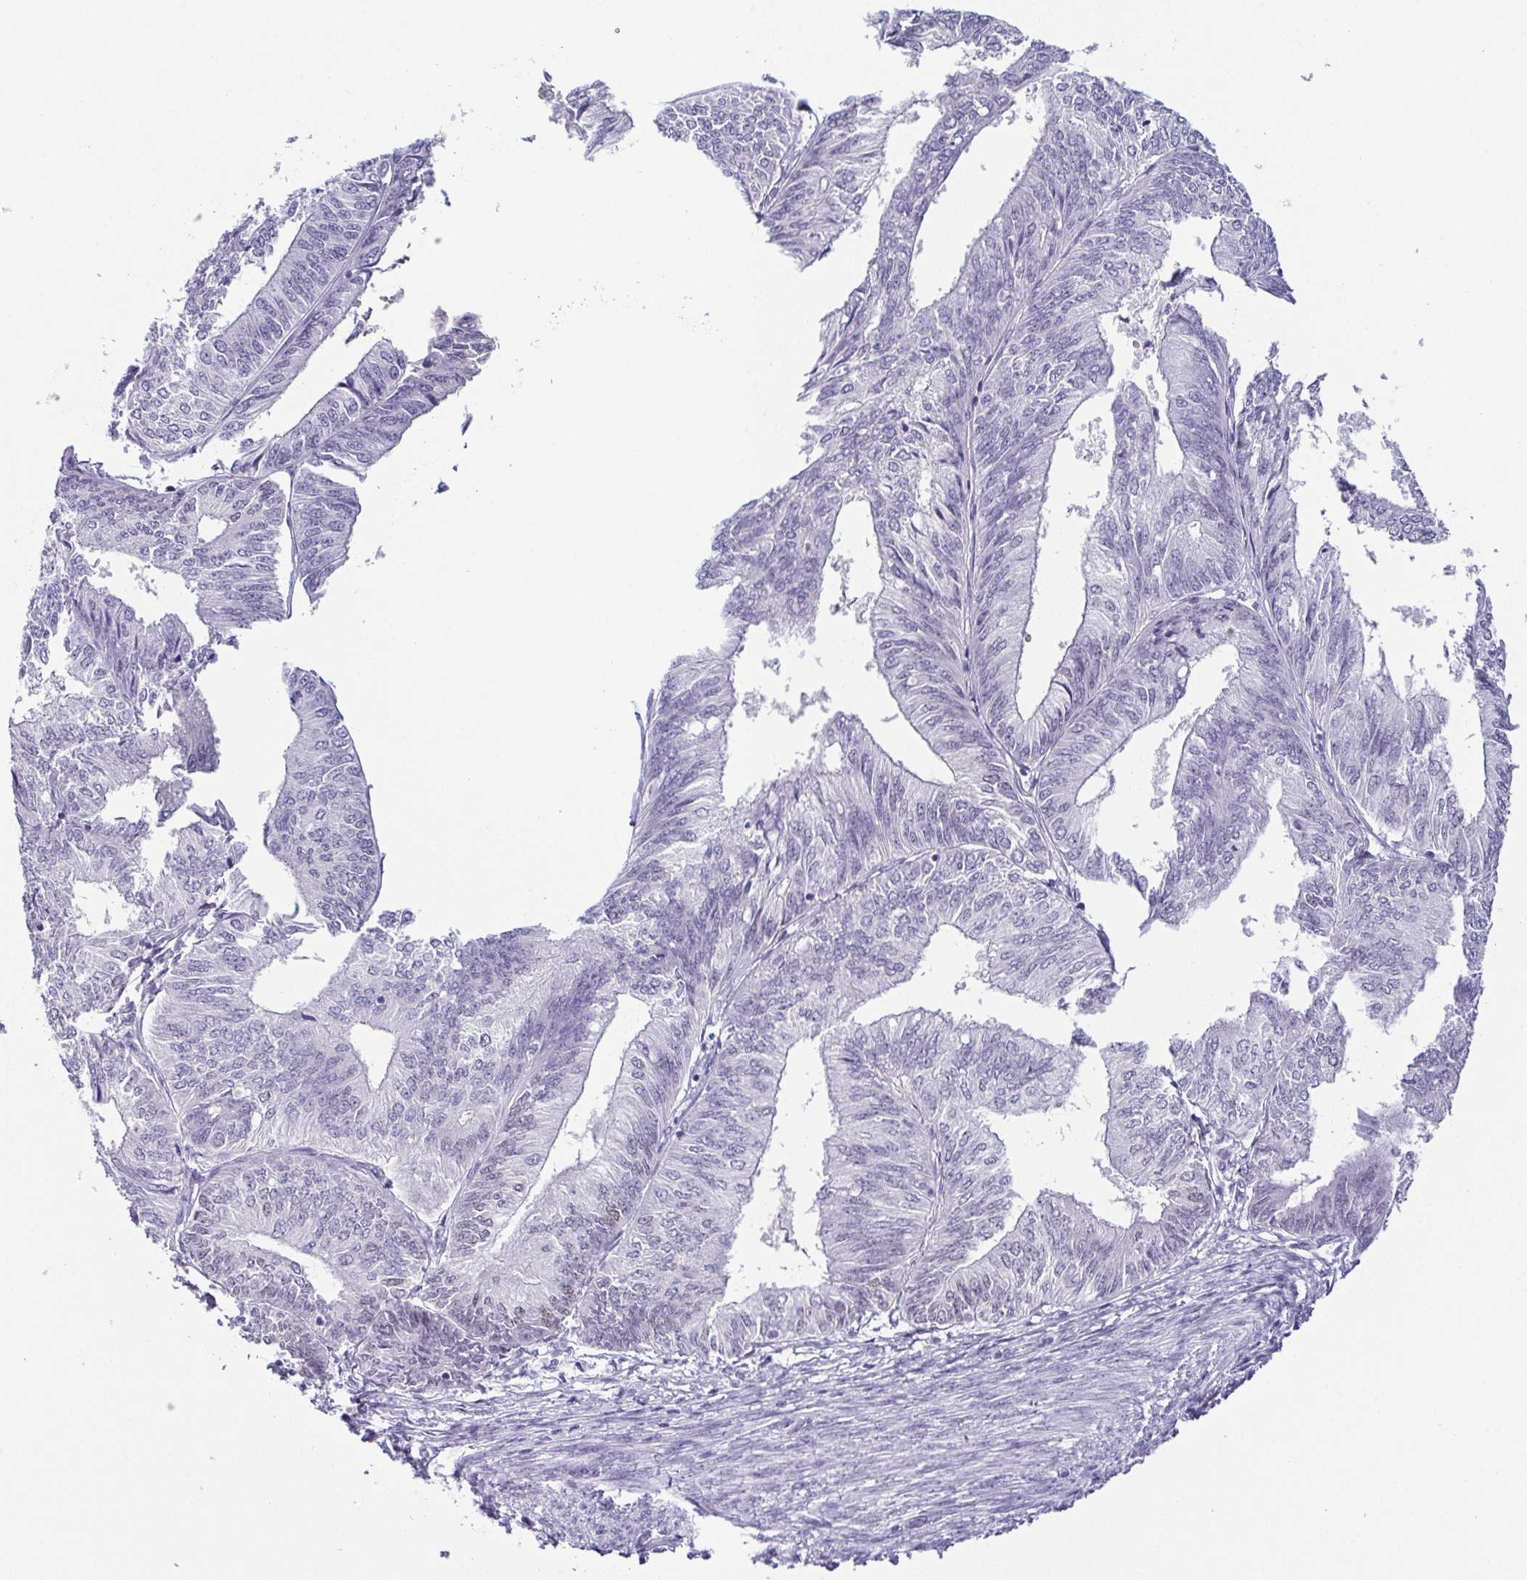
{"staining": {"intensity": "negative", "quantity": "none", "location": "none"}, "tissue": "endometrial cancer", "cell_type": "Tumor cells", "image_type": "cancer", "snomed": [{"axis": "morphology", "description": "Adenocarcinoma, NOS"}, {"axis": "topography", "description": "Endometrium"}], "caption": "This image is of adenocarcinoma (endometrial) stained with immunohistochemistry (IHC) to label a protein in brown with the nuclei are counter-stained blue. There is no staining in tumor cells. Nuclei are stained in blue.", "gene": "TCF3", "patient": {"sex": "female", "age": 58}}